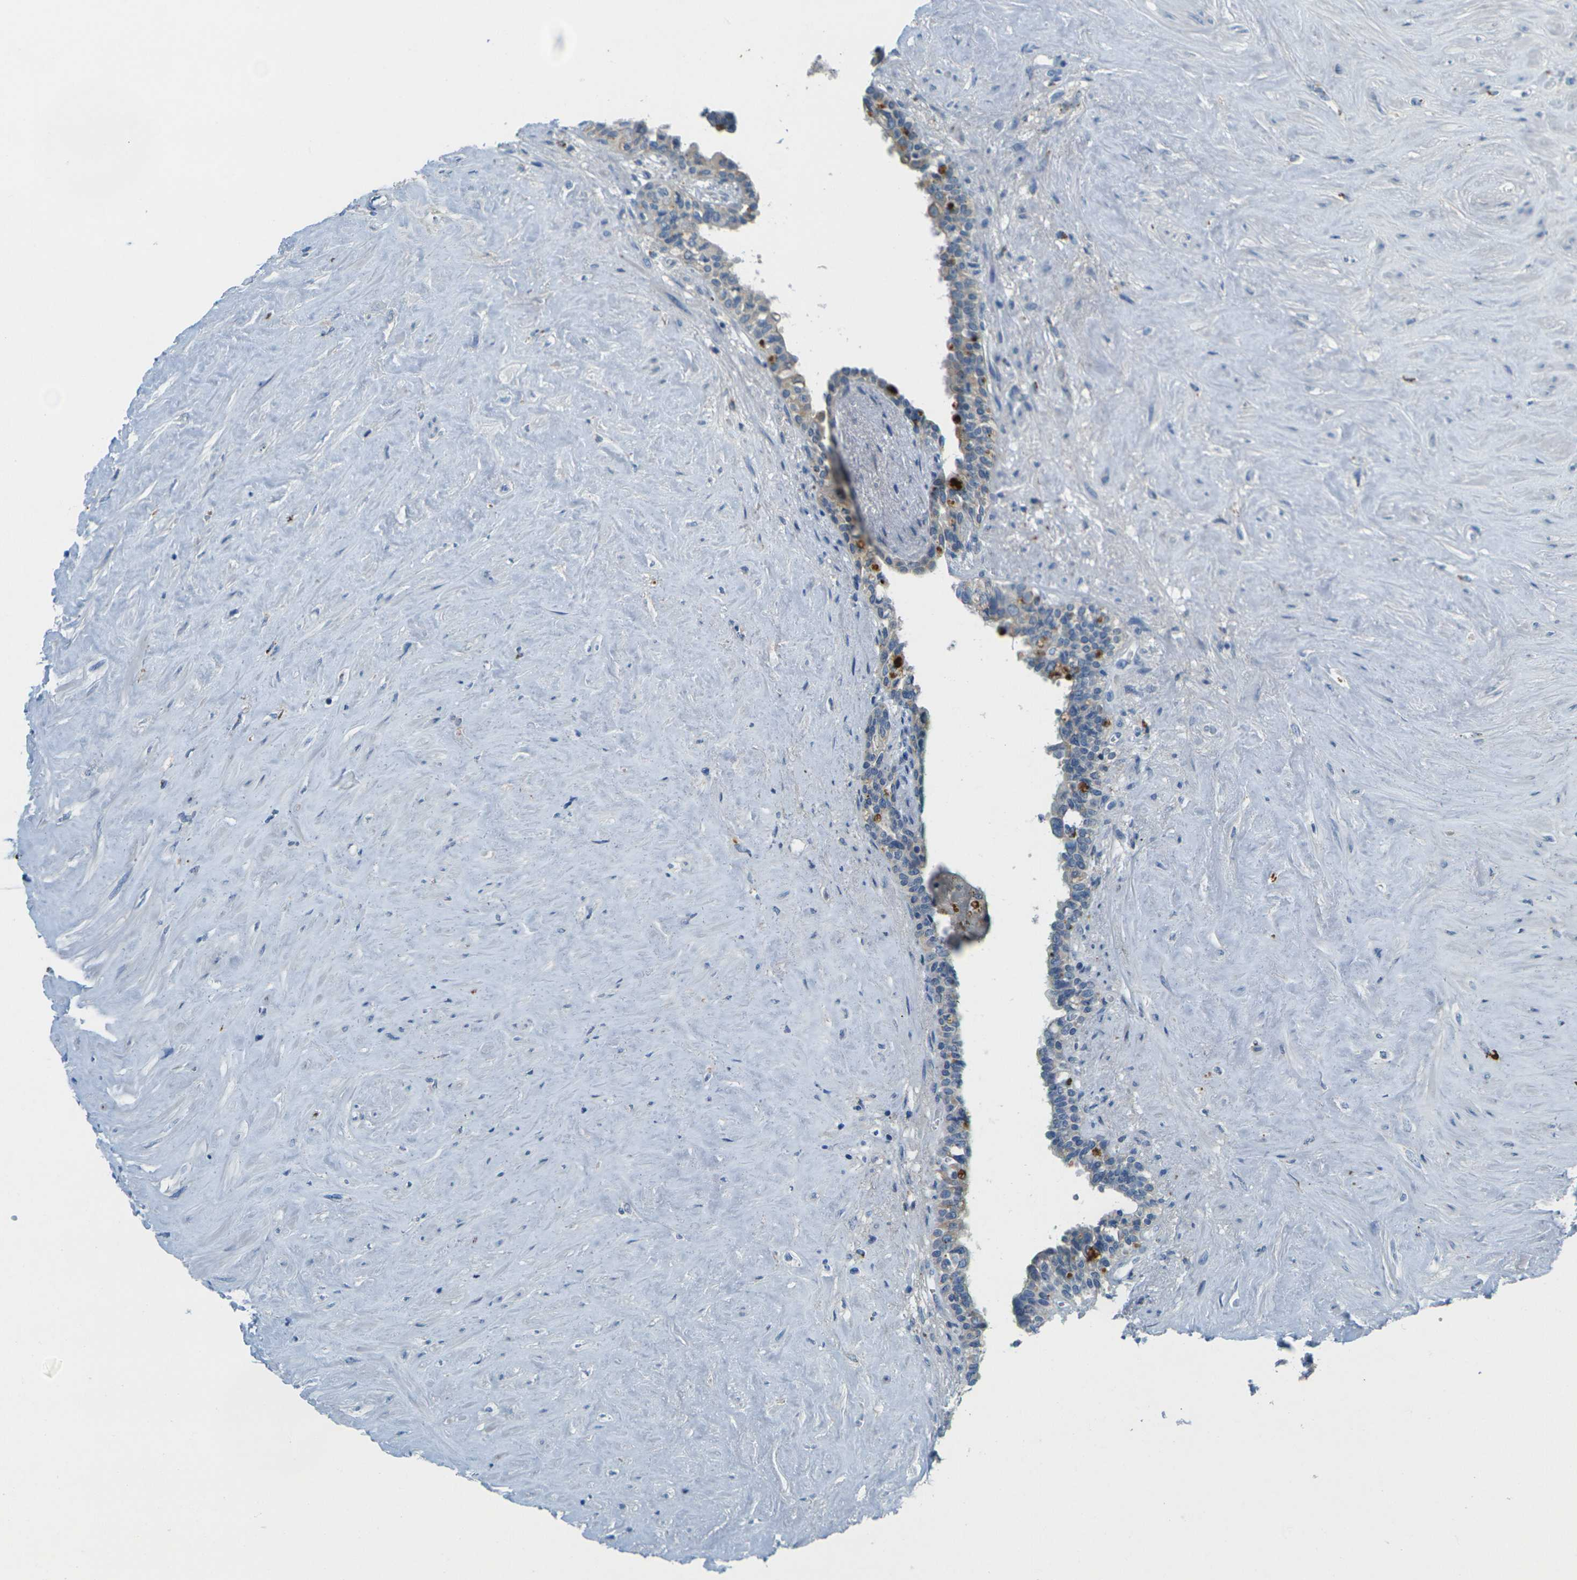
{"staining": {"intensity": "moderate", "quantity": "<25%", "location": "cytoplasmic/membranous"}, "tissue": "seminal vesicle", "cell_type": "Glandular cells", "image_type": "normal", "snomed": [{"axis": "morphology", "description": "Normal tissue, NOS"}, {"axis": "topography", "description": "Seminal veicle"}], "caption": "Moderate cytoplasmic/membranous protein staining is seen in about <25% of glandular cells in seminal vesicle.", "gene": "CYP2C8", "patient": {"sex": "male", "age": 63}}